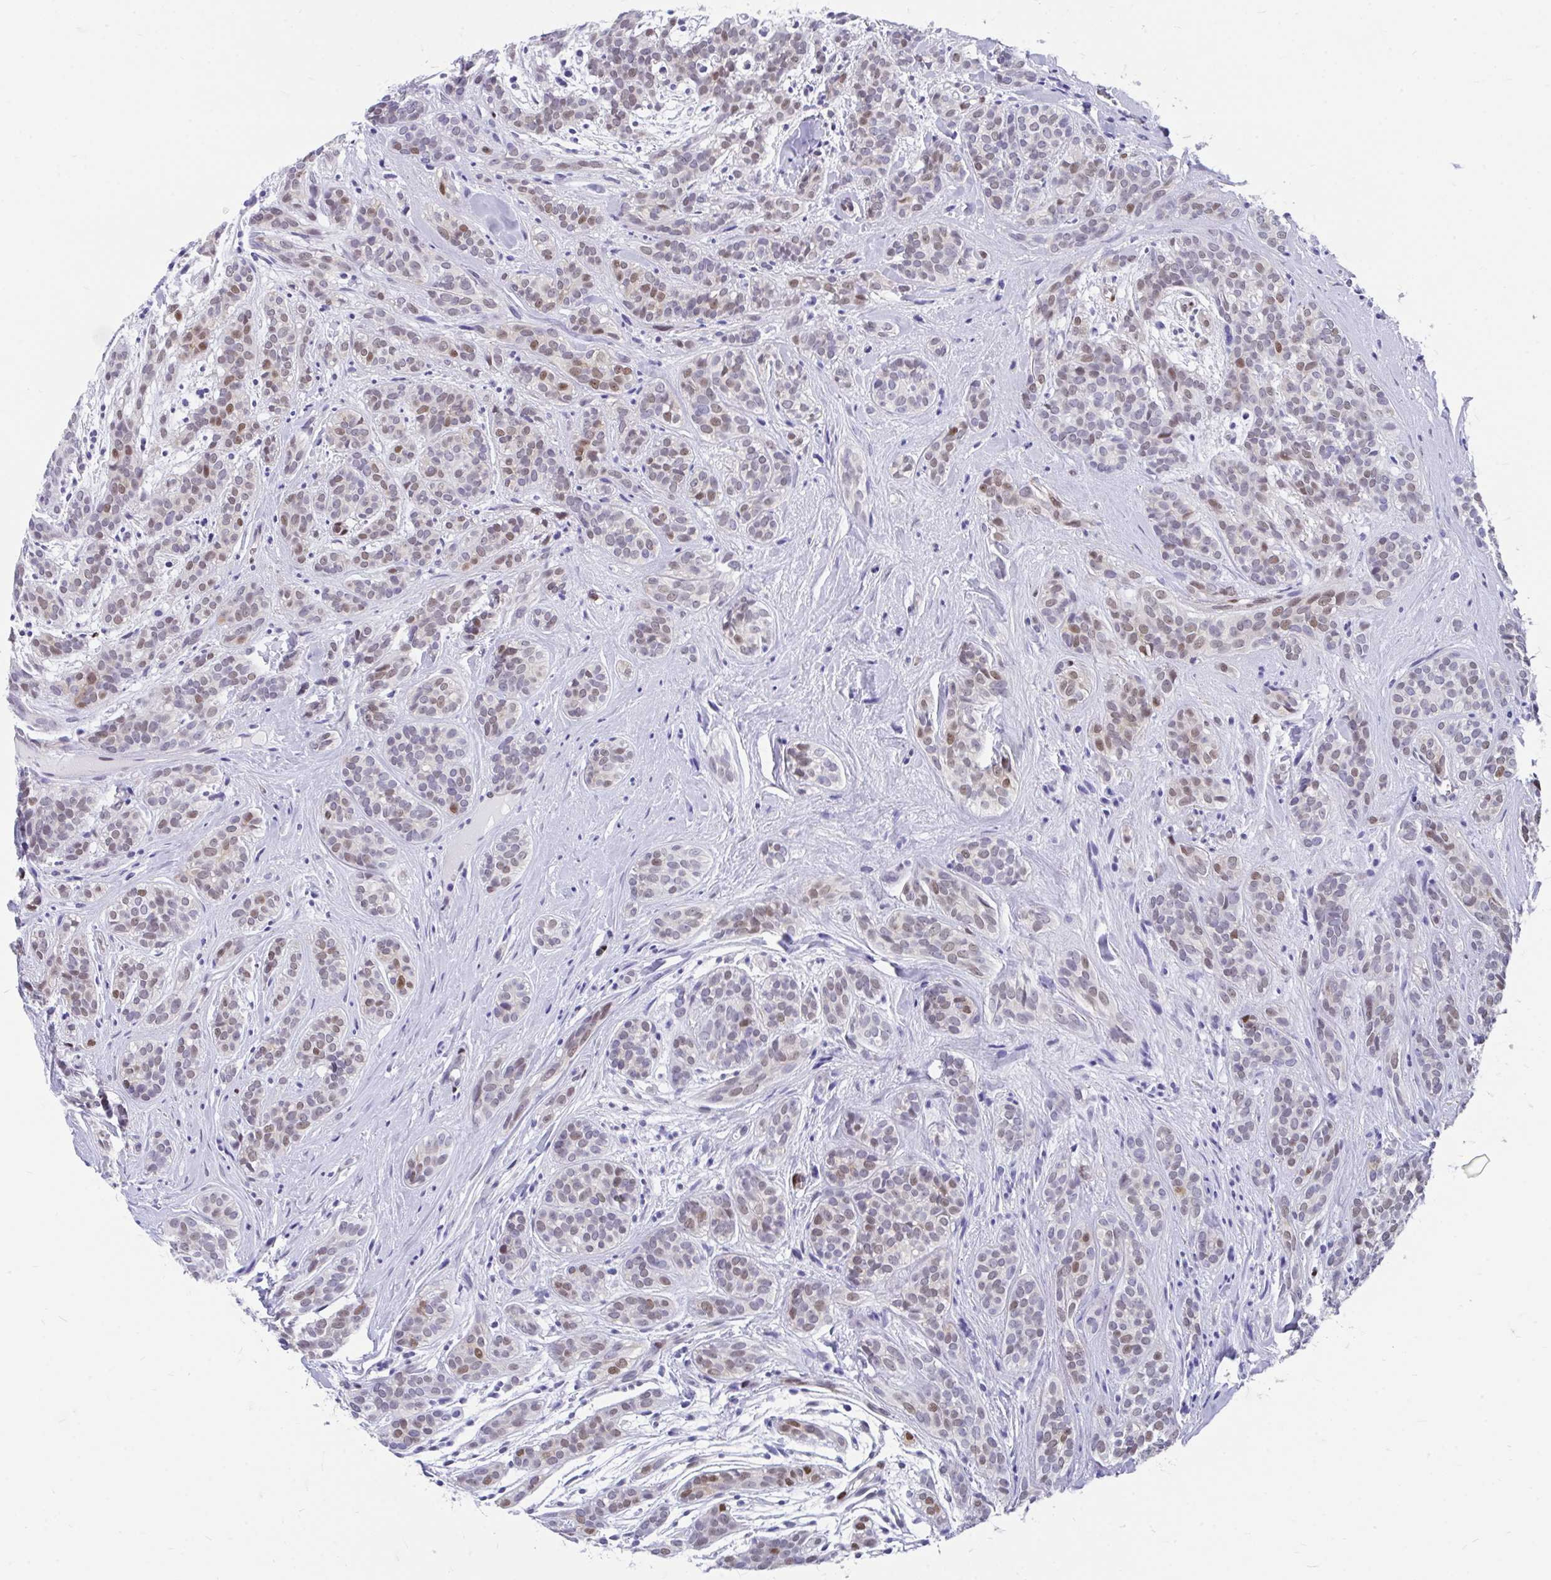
{"staining": {"intensity": "moderate", "quantity": "25%-75%", "location": "nuclear"}, "tissue": "head and neck cancer", "cell_type": "Tumor cells", "image_type": "cancer", "snomed": [{"axis": "morphology", "description": "Adenocarcinoma, NOS"}, {"axis": "topography", "description": "Head-Neck"}], "caption": "Immunohistochemistry (IHC) staining of head and neck cancer (adenocarcinoma), which exhibits medium levels of moderate nuclear staining in approximately 25%-75% of tumor cells indicating moderate nuclear protein positivity. The staining was performed using DAB (3,3'-diaminobenzidine) (brown) for protein detection and nuclei were counterstained in hematoxylin (blue).", "gene": "RBPMS", "patient": {"sex": "female", "age": 57}}